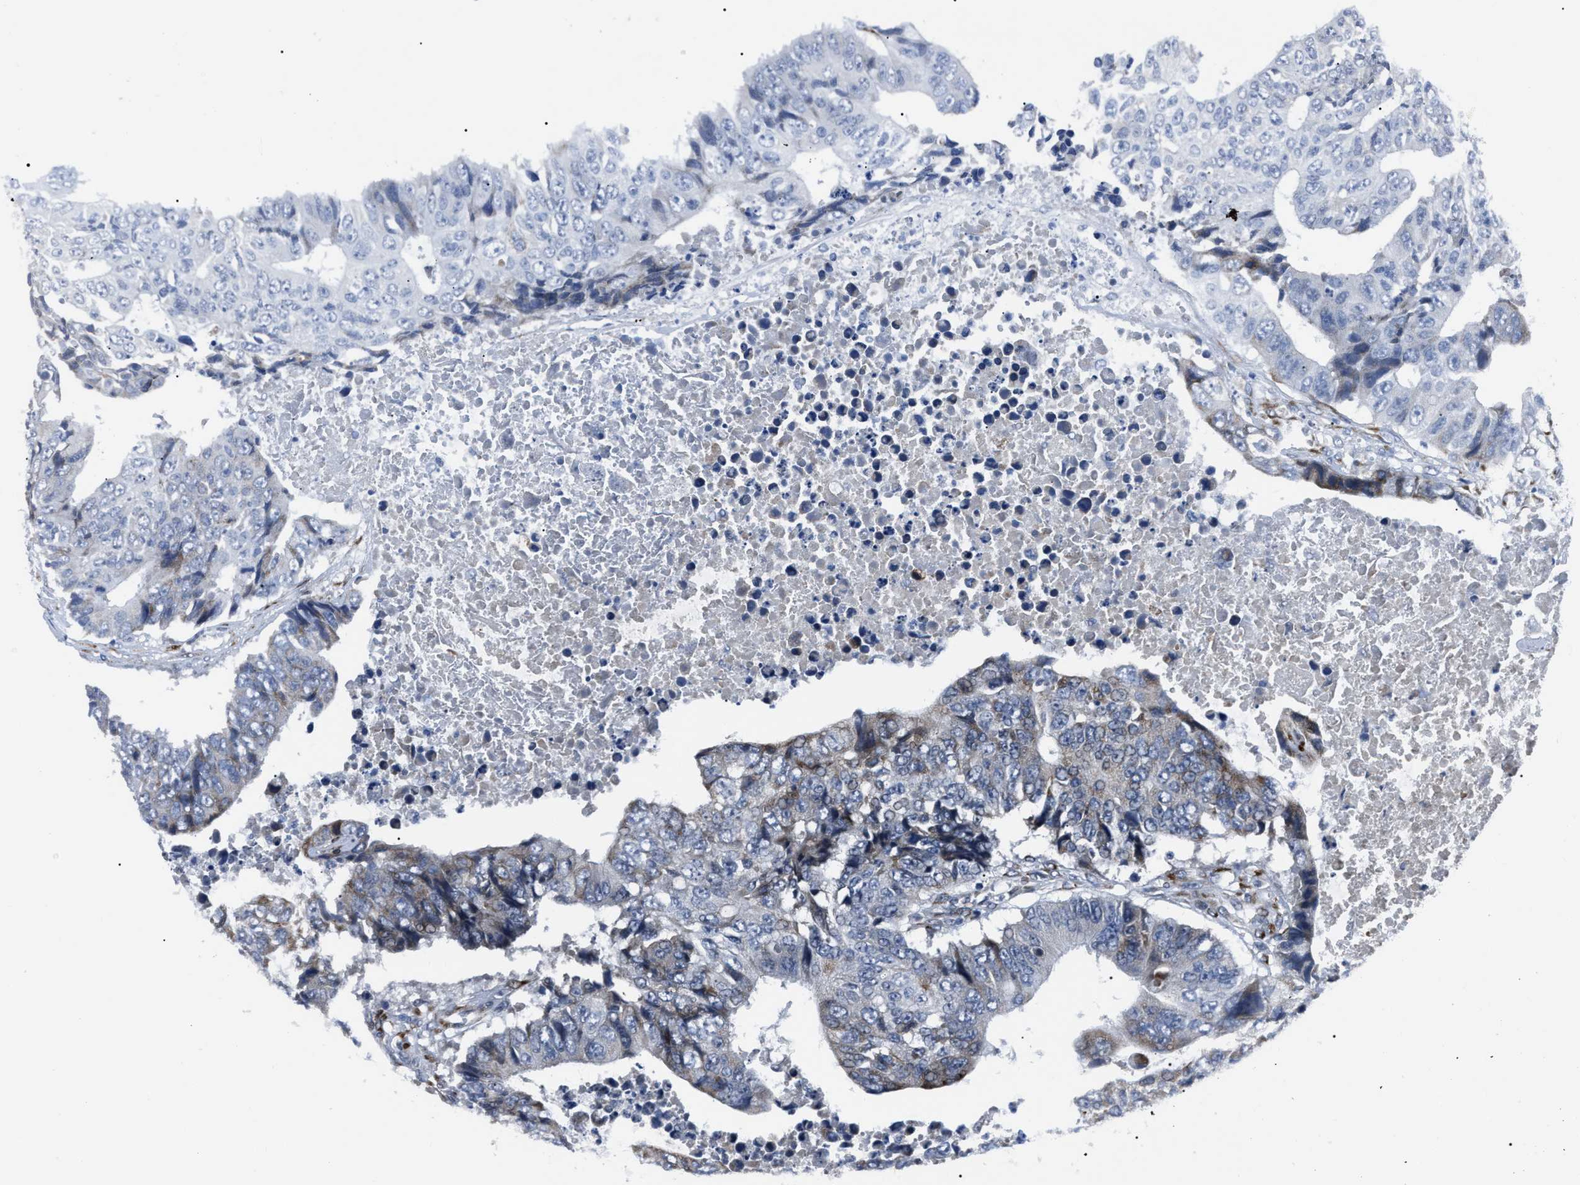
{"staining": {"intensity": "moderate", "quantity": "25%-75%", "location": "cytoplasmic/membranous"}, "tissue": "colorectal cancer", "cell_type": "Tumor cells", "image_type": "cancer", "snomed": [{"axis": "morphology", "description": "Adenocarcinoma, NOS"}, {"axis": "topography", "description": "Rectum"}], "caption": "Adenocarcinoma (colorectal) was stained to show a protein in brown. There is medium levels of moderate cytoplasmic/membranous expression in about 25%-75% of tumor cells. The staining was performed using DAB, with brown indicating positive protein expression. Nuclei are stained blue with hematoxylin.", "gene": "LRRC14", "patient": {"sex": "male", "age": 84}}